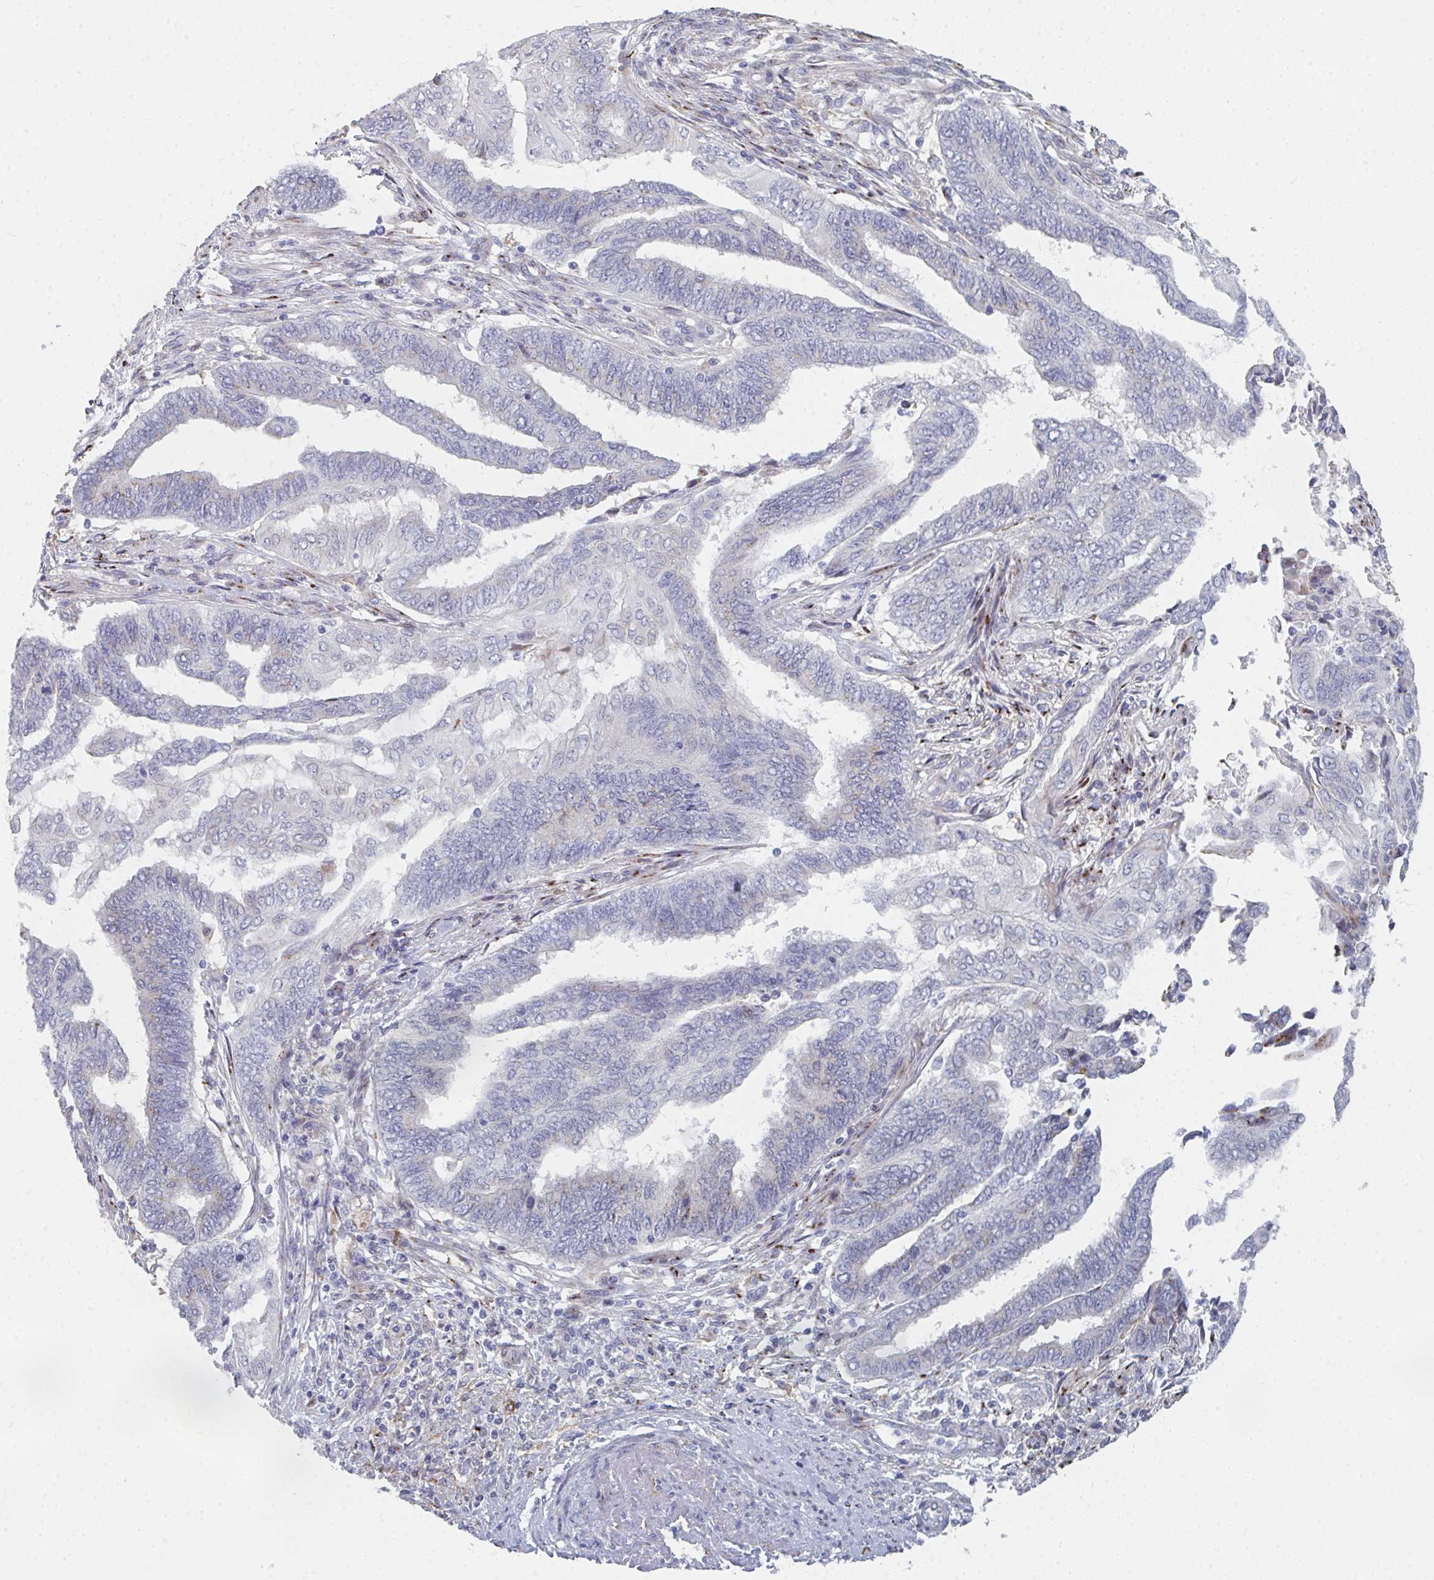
{"staining": {"intensity": "negative", "quantity": "none", "location": "none"}, "tissue": "endometrial cancer", "cell_type": "Tumor cells", "image_type": "cancer", "snomed": [{"axis": "morphology", "description": "Adenocarcinoma, NOS"}, {"axis": "topography", "description": "Uterus"}, {"axis": "topography", "description": "Endometrium"}], "caption": "An immunohistochemistry micrograph of adenocarcinoma (endometrial) is shown. There is no staining in tumor cells of adenocarcinoma (endometrial).", "gene": "PSMG1", "patient": {"sex": "female", "age": 70}}